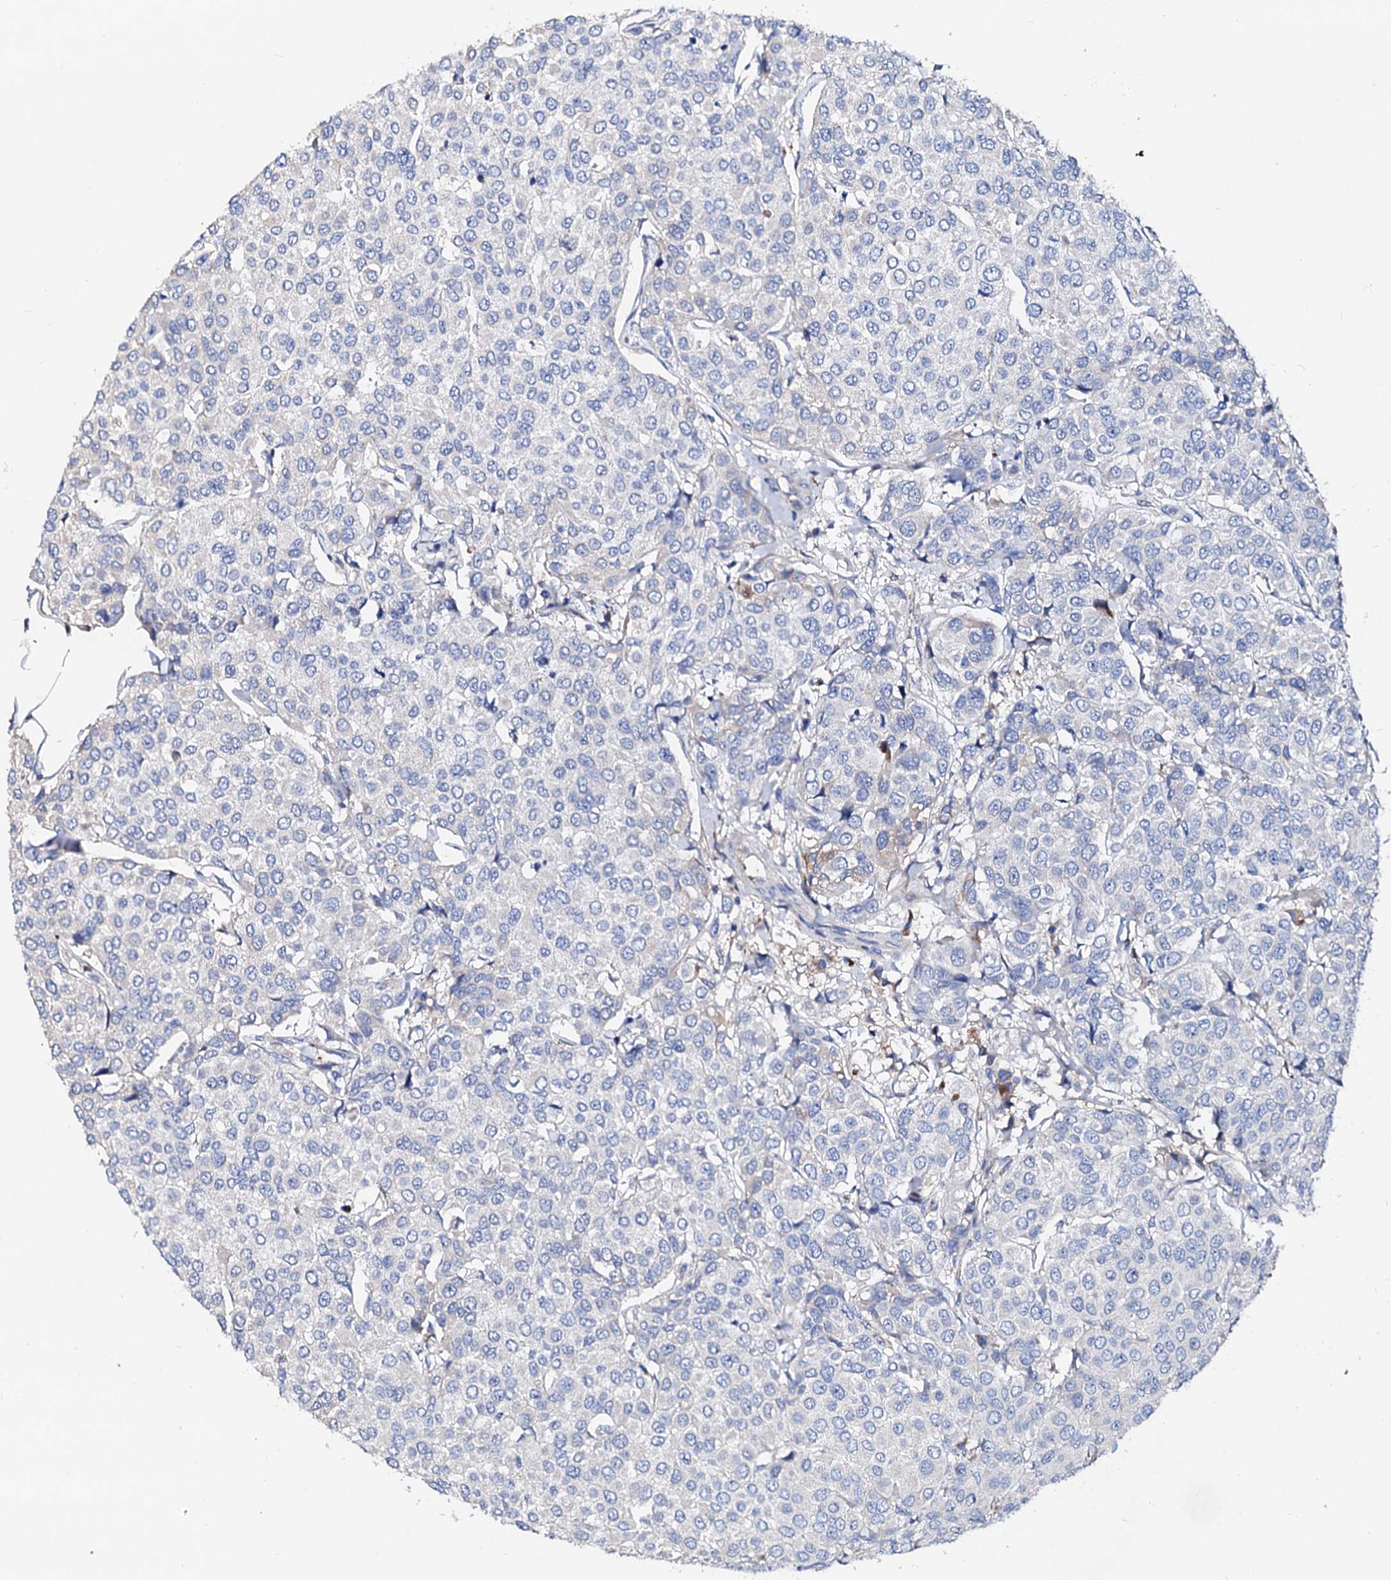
{"staining": {"intensity": "negative", "quantity": "none", "location": "none"}, "tissue": "breast cancer", "cell_type": "Tumor cells", "image_type": "cancer", "snomed": [{"axis": "morphology", "description": "Duct carcinoma"}, {"axis": "topography", "description": "Breast"}], "caption": "Immunohistochemistry (IHC) histopathology image of infiltrating ductal carcinoma (breast) stained for a protein (brown), which reveals no staining in tumor cells.", "gene": "SLC10A7", "patient": {"sex": "female", "age": 55}}